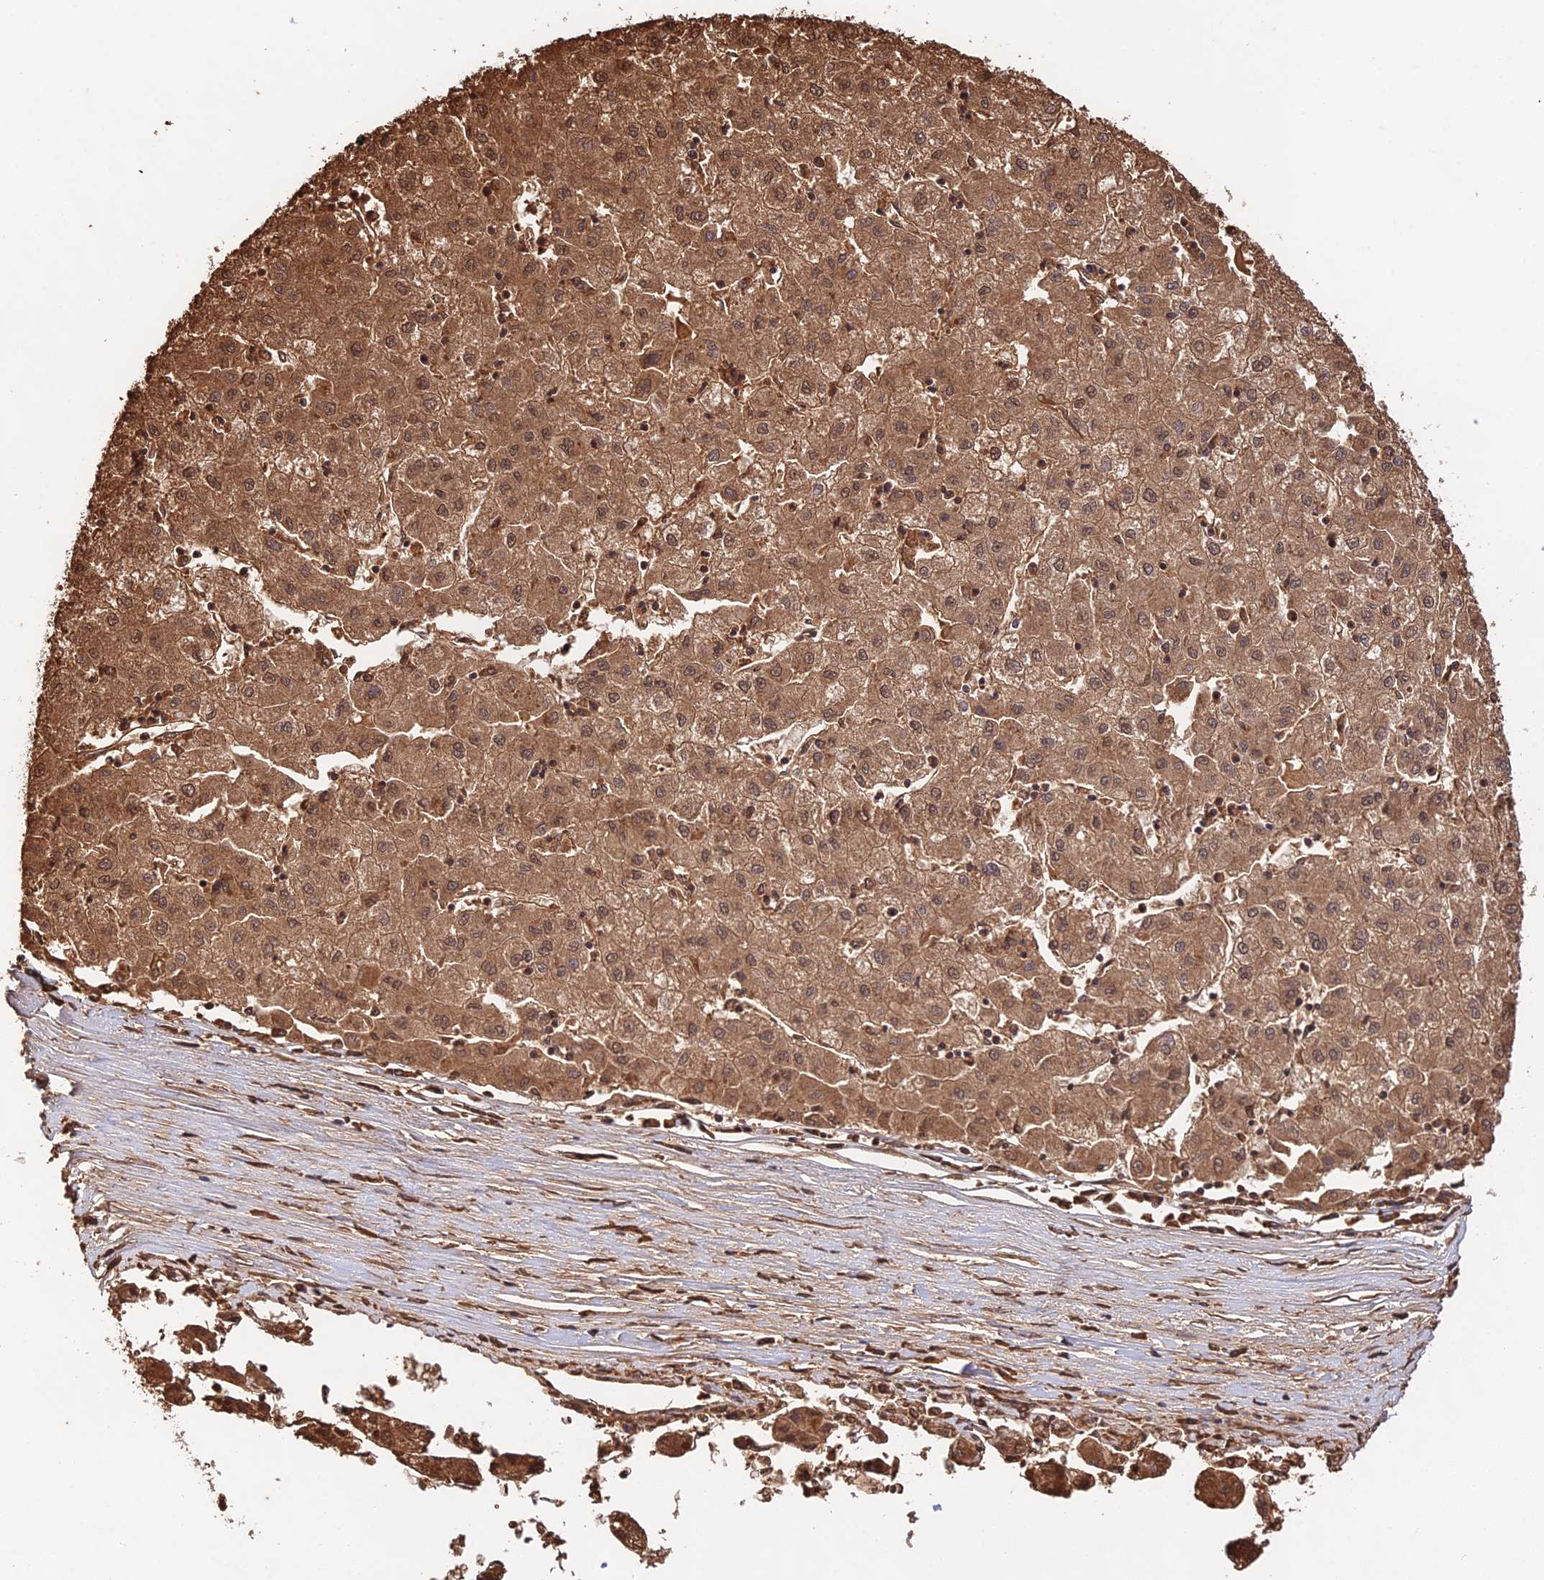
{"staining": {"intensity": "strong", "quantity": ">75%", "location": "cytoplasmic/membranous,nuclear"}, "tissue": "liver cancer", "cell_type": "Tumor cells", "image_type": "cancer", "snomed": [{"axis": "morphology", "description": "Carcinoma, Hepatocellular, NOS"}, {"axis": "topography", "description": "Liver"}], "caption": "Protein expression analysis of liver cancer displays strong cytoplasmic/membranous and nuclear expression in about >75% of tumor cells.", "gene": "FBP1", "patient": {"sex": "male", "age": 72}}